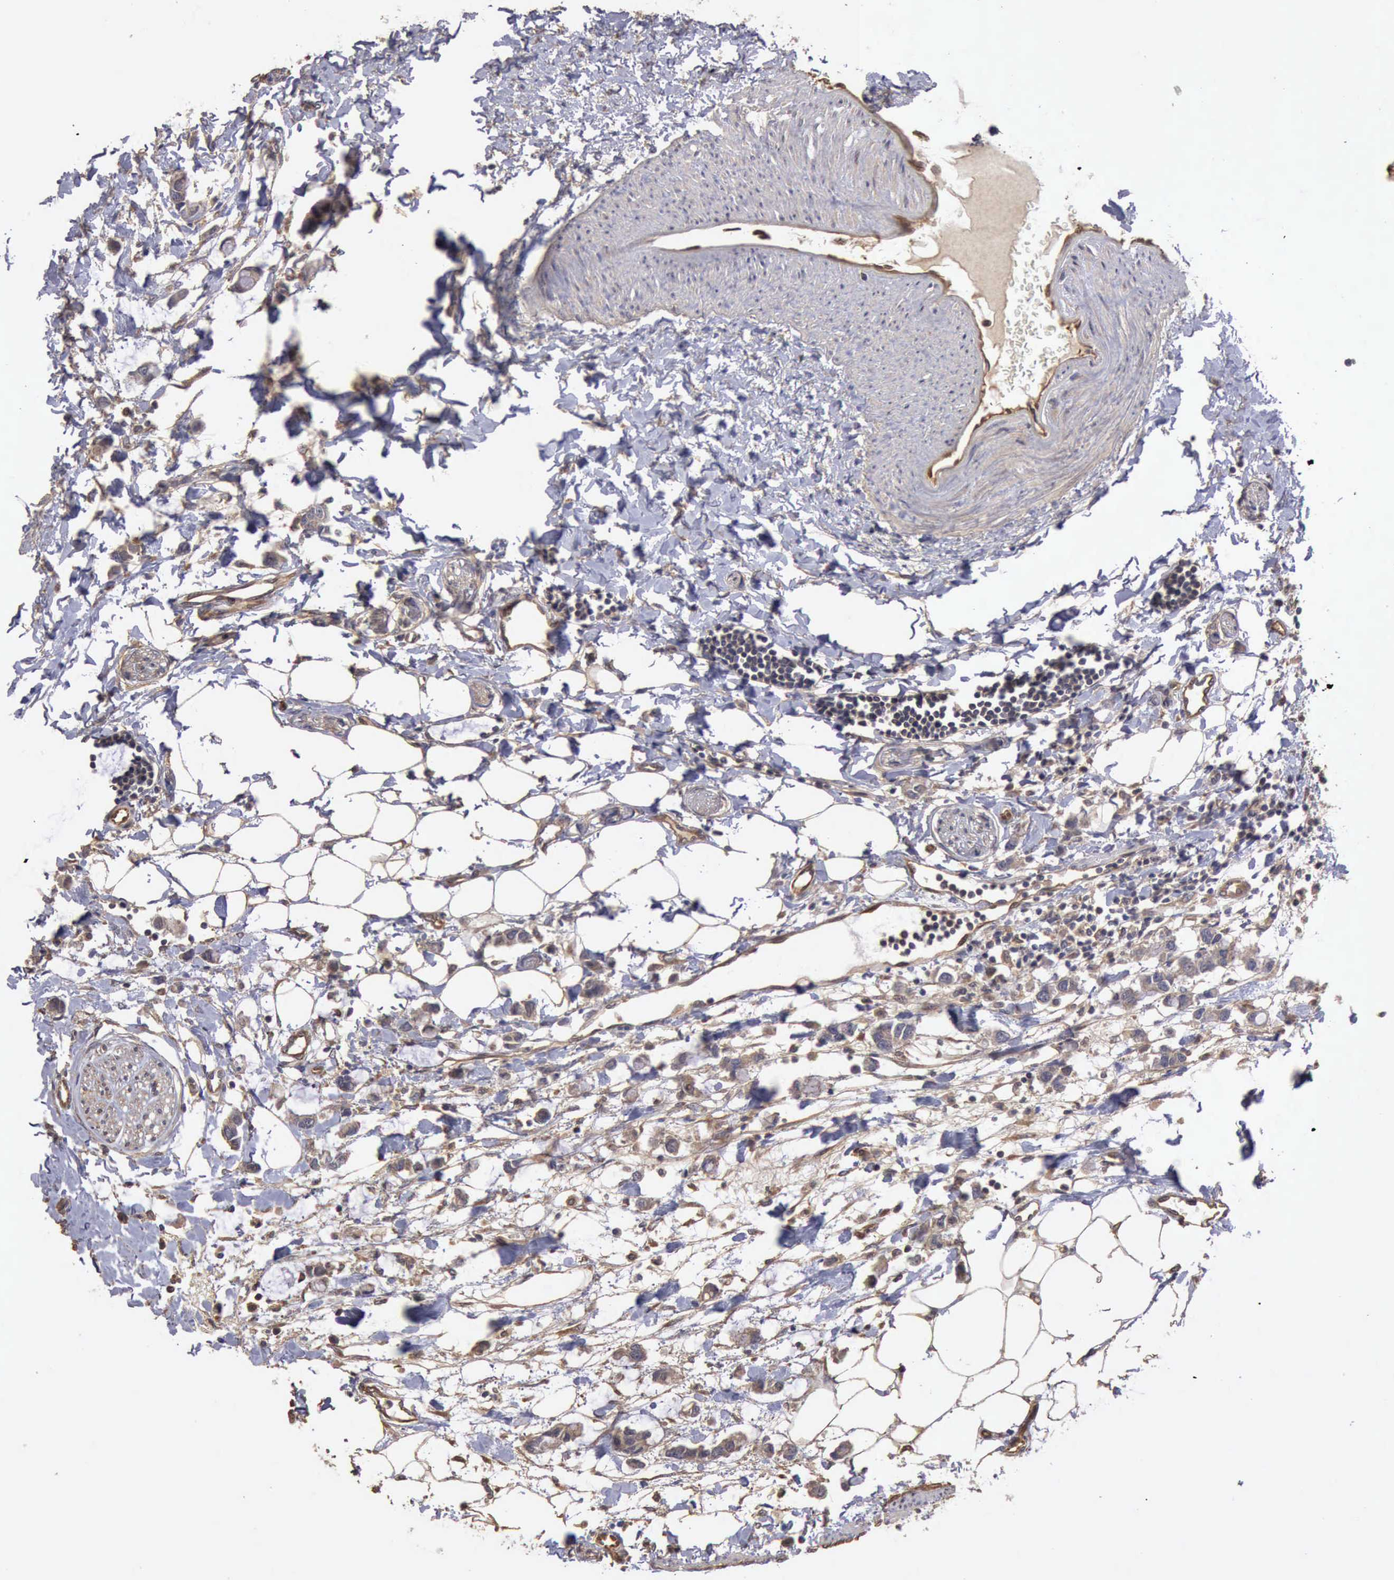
{"staining": {"intensity": "negative", "quantity": "none", "location": "none"}, "tissue": "colorectal cancer", "cell_type": "Tumor cells", "image_type": "cancer", "snomed": [{"axis": "morphology", "description": "Normal tissue, NOS"}, {"axis": "morphology", "description": "Adenocarcinoma, NOS"}, {"axis": "topography", "description": "Colon"}, {"axis": "topography", "description": "Peripheral nerve tissue"}], "caption": "DAB immunohistochemical staining of human colorectal adenocarcinoma exhibits no significant staining in tumor cells. (DAB (3,3'-diaminobenzidine) immunohistochemistry with hematoxylin counter stain).", "gene": "BMX", "patient": {"sex": "male", "age": 14}}